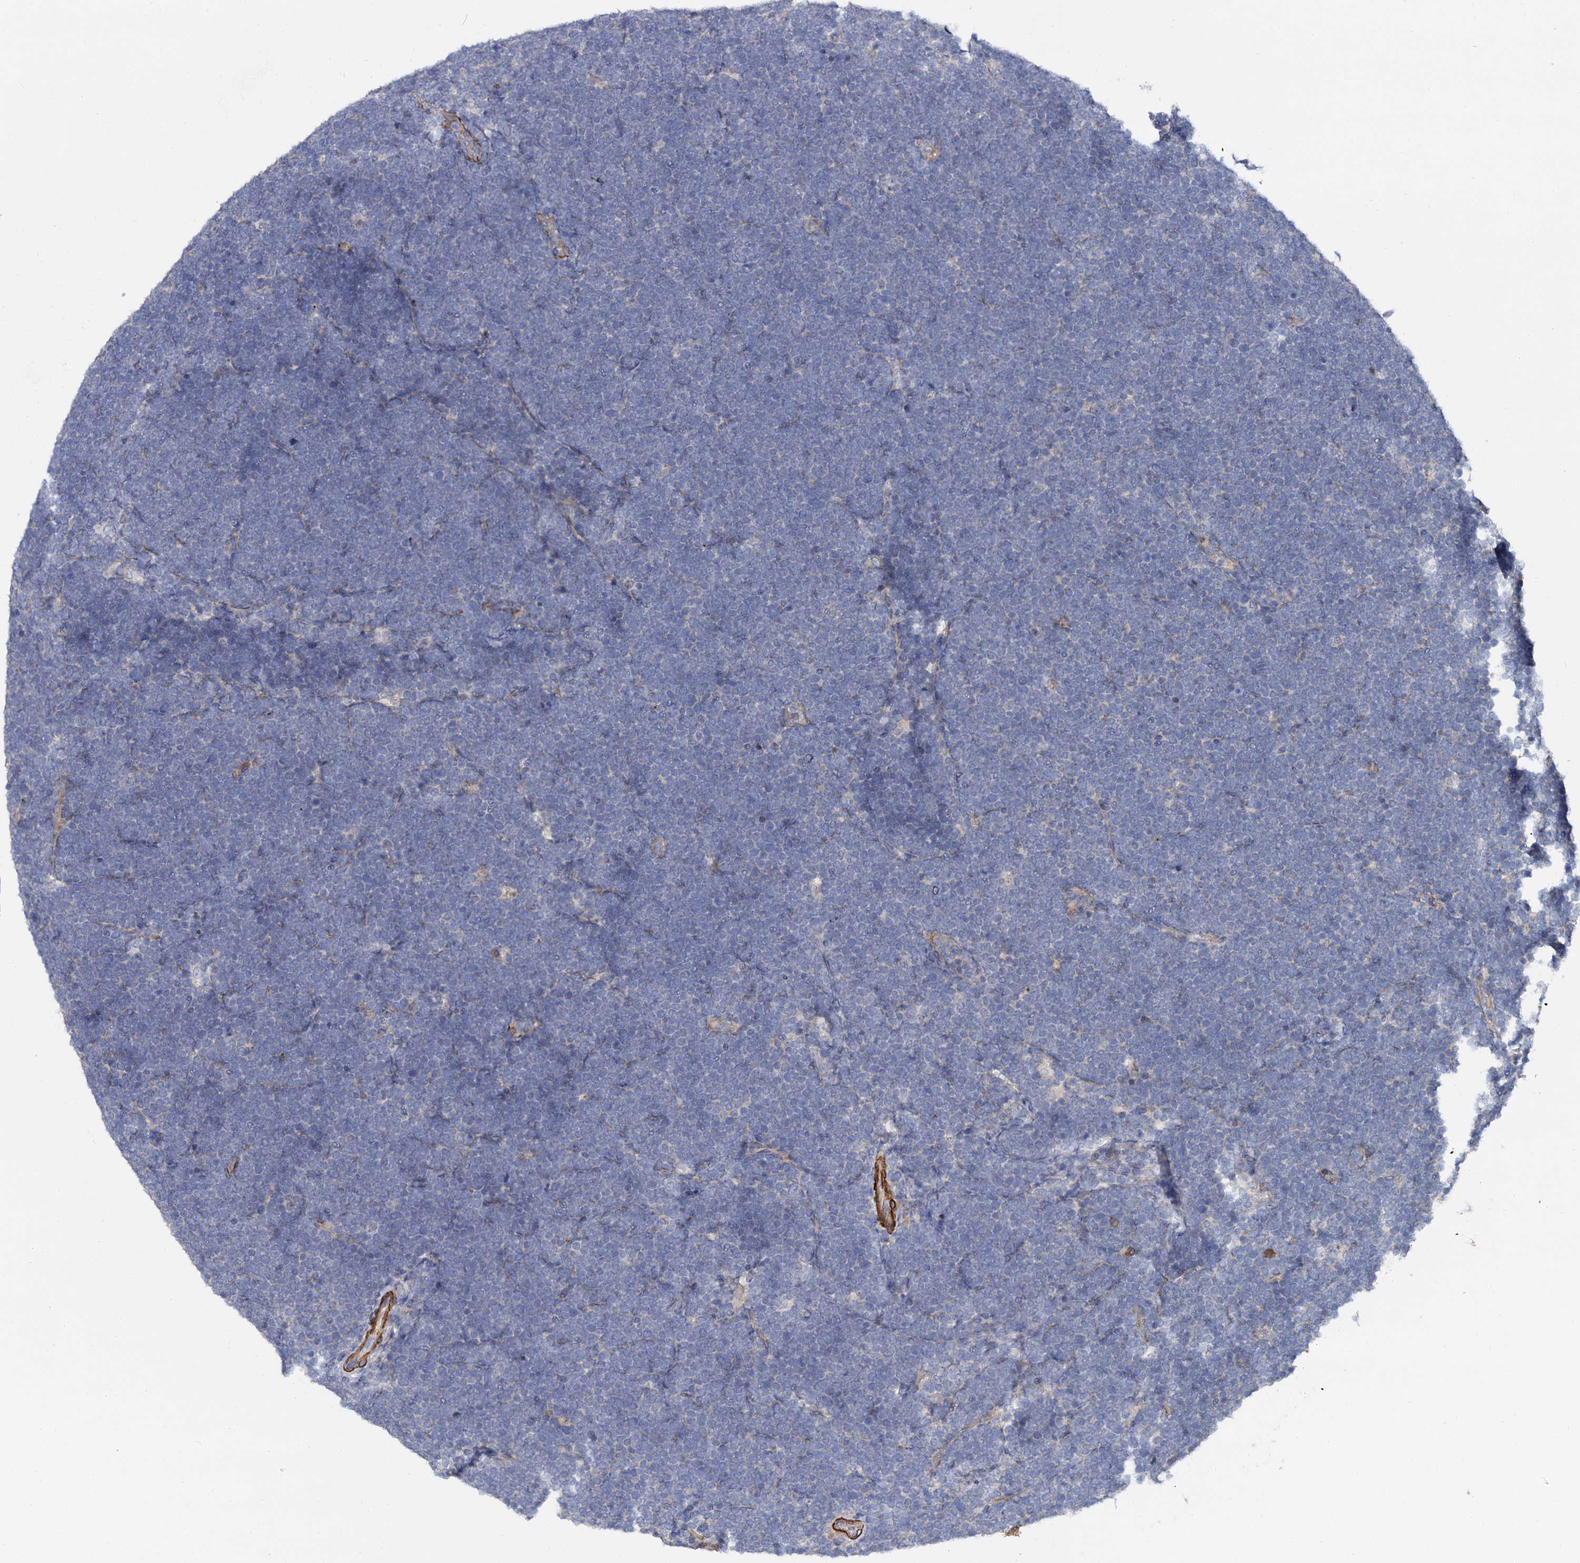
{"staining": {"intensity": "negative", "quantity": "none", "location": "none"}, "tissue": "lymphoma", "cell_type": "Tumor cells", "image_type": "cancer", "snomed": [{"axis": "morphology", "description": "Malignant lymphoma, non-Hodgkin's type, High grade"}, {"axis": "topography", "description": "Lymph node"}], "caption": "Histopathology image shows no protein staining in tumor cells of lymphoma tissue.", "gene": "ISM2", "patient": {"sex": "male", "age": 13}}